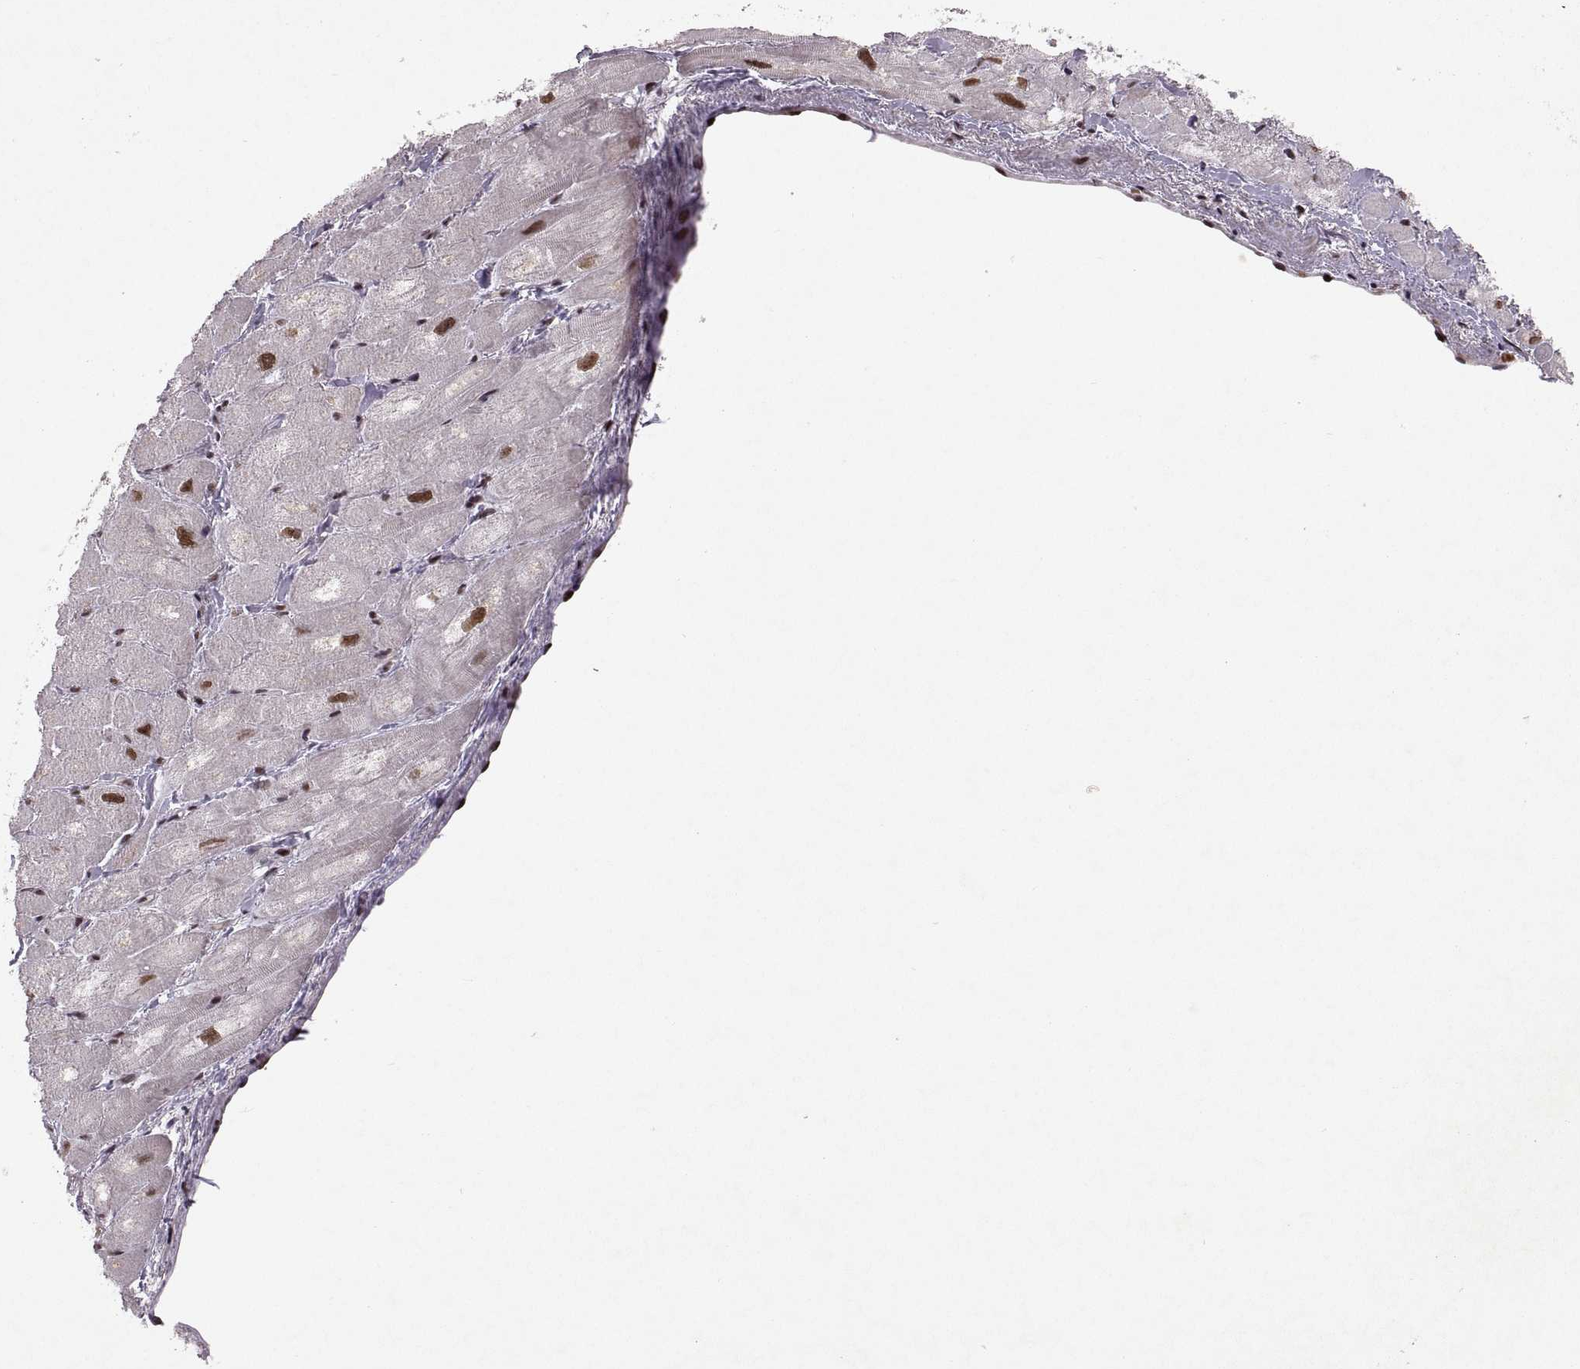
{"staining": {"intensity": "strong", "quantity": "<25%", "location": "nuclear"}, "tissue": "heart muscle", "cell_type": "Cardiomyocytes", "image_type": "normal", "snomed": [{"axis": "morphology", "description": "Normal tissue, NOS"}, {"axis": "topography", "description": "Heart"}], "caption": "Immunohistochemical staining of normal heart muscle demonstrates medium levels of strong nuclear positivity in approximately <25% of cardiomyocytes.", "gene": "MT1E", "patient": {"sex": "male", "age": 60}}